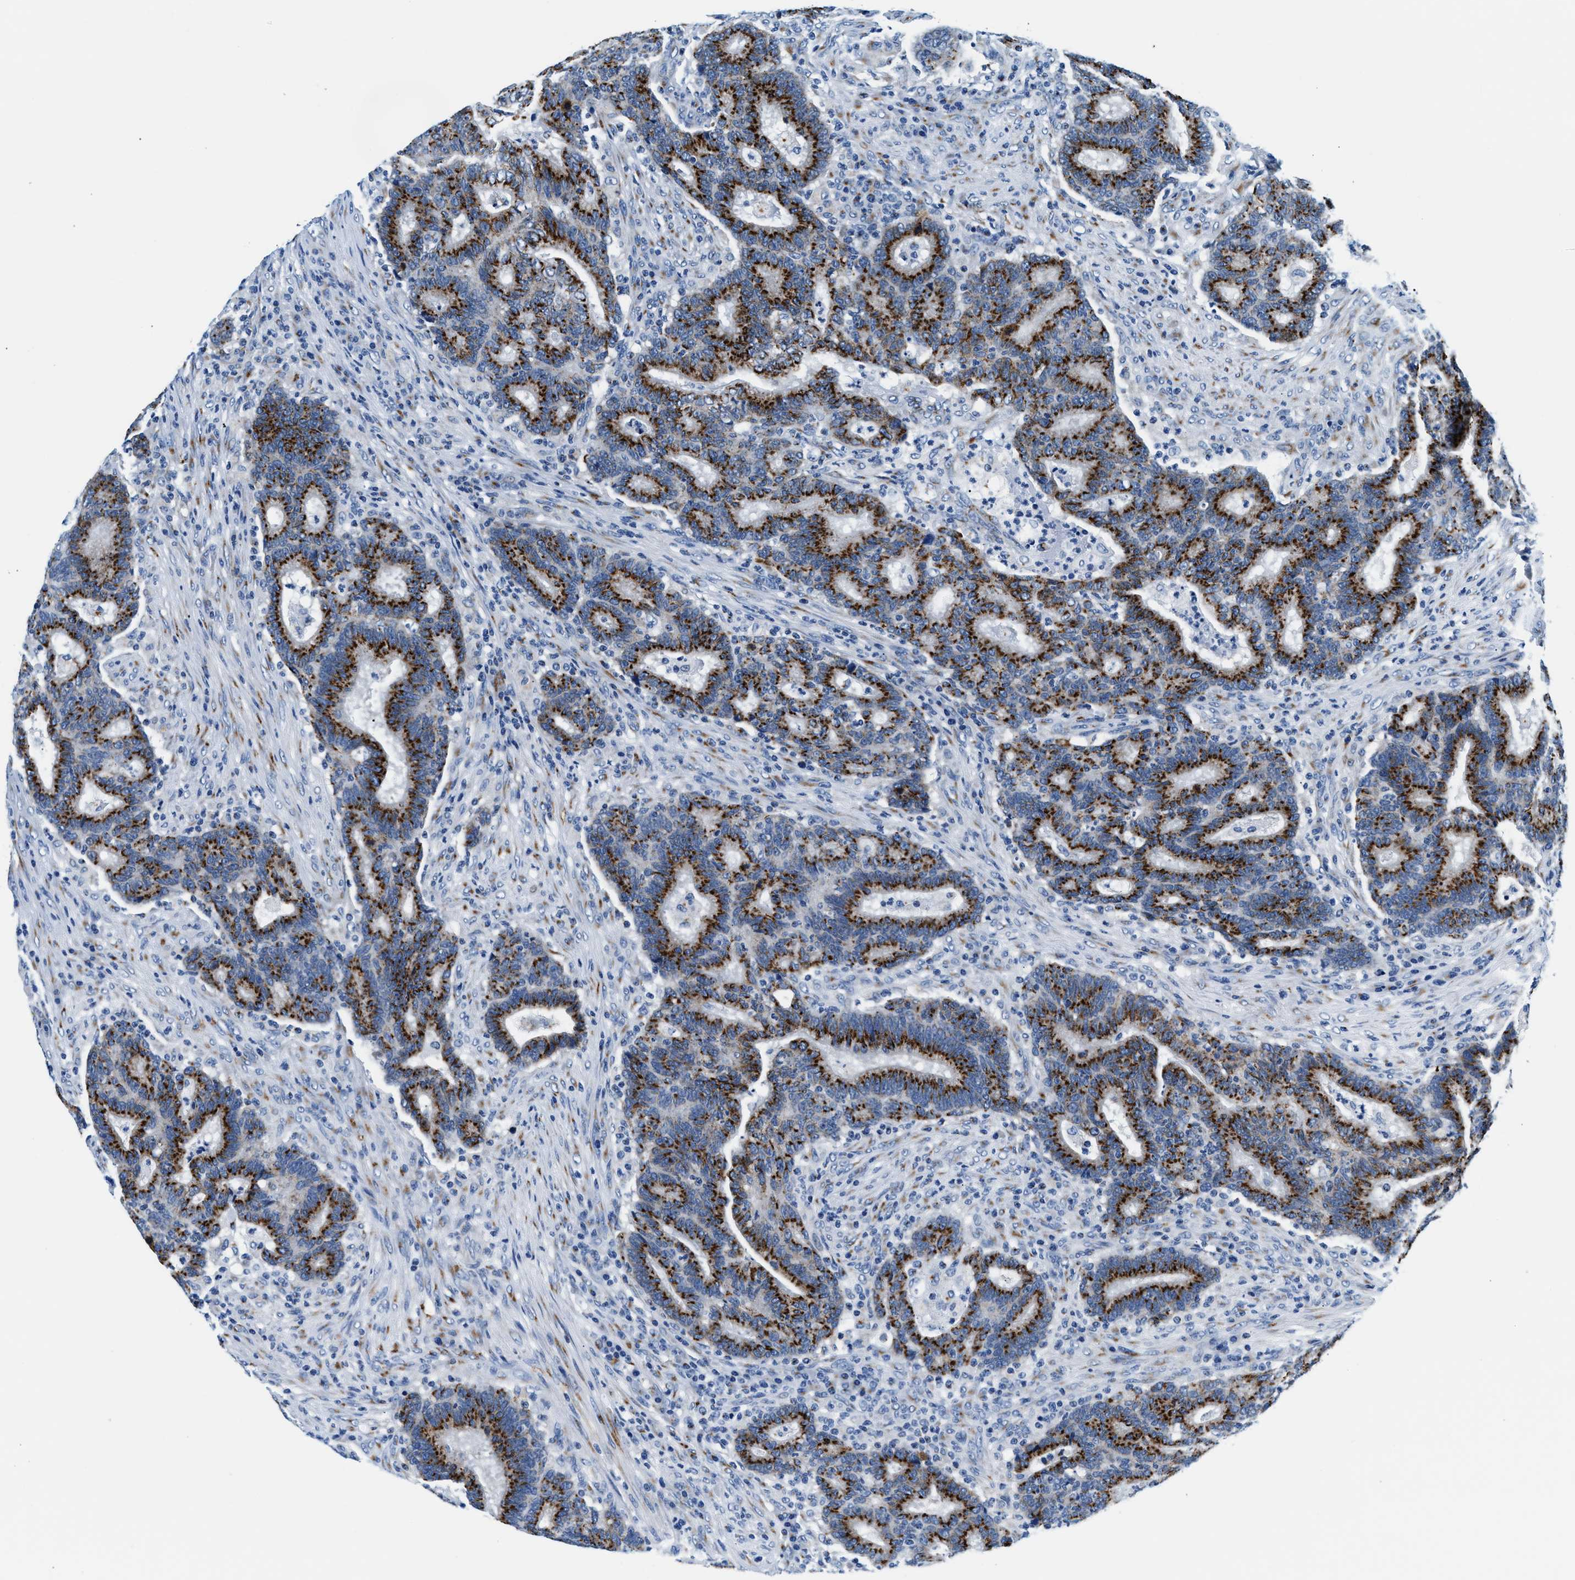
{"staining": {"intensity": "strong", "quantity": ">75%", "location": "cytoplasmic/membranous"}, "tissue": "colorectal cancer", "cell_type": "Tumor cells", "image_type": "cancer", "snomed": [{"axis": "morphology", "description": "Adenocarcinoma, NOS"}, {"axis": "topography", "description": "Colon"}], "caption": "Approximately >75% of tumor cells in human colorectal adenocarcinoma demonstrate strong cytoplasmic/membranous protein staining as visualized by brown immunohistochemical staining.", "gene": "VPS53", "patient": {"sex": "female", "age": 75}}